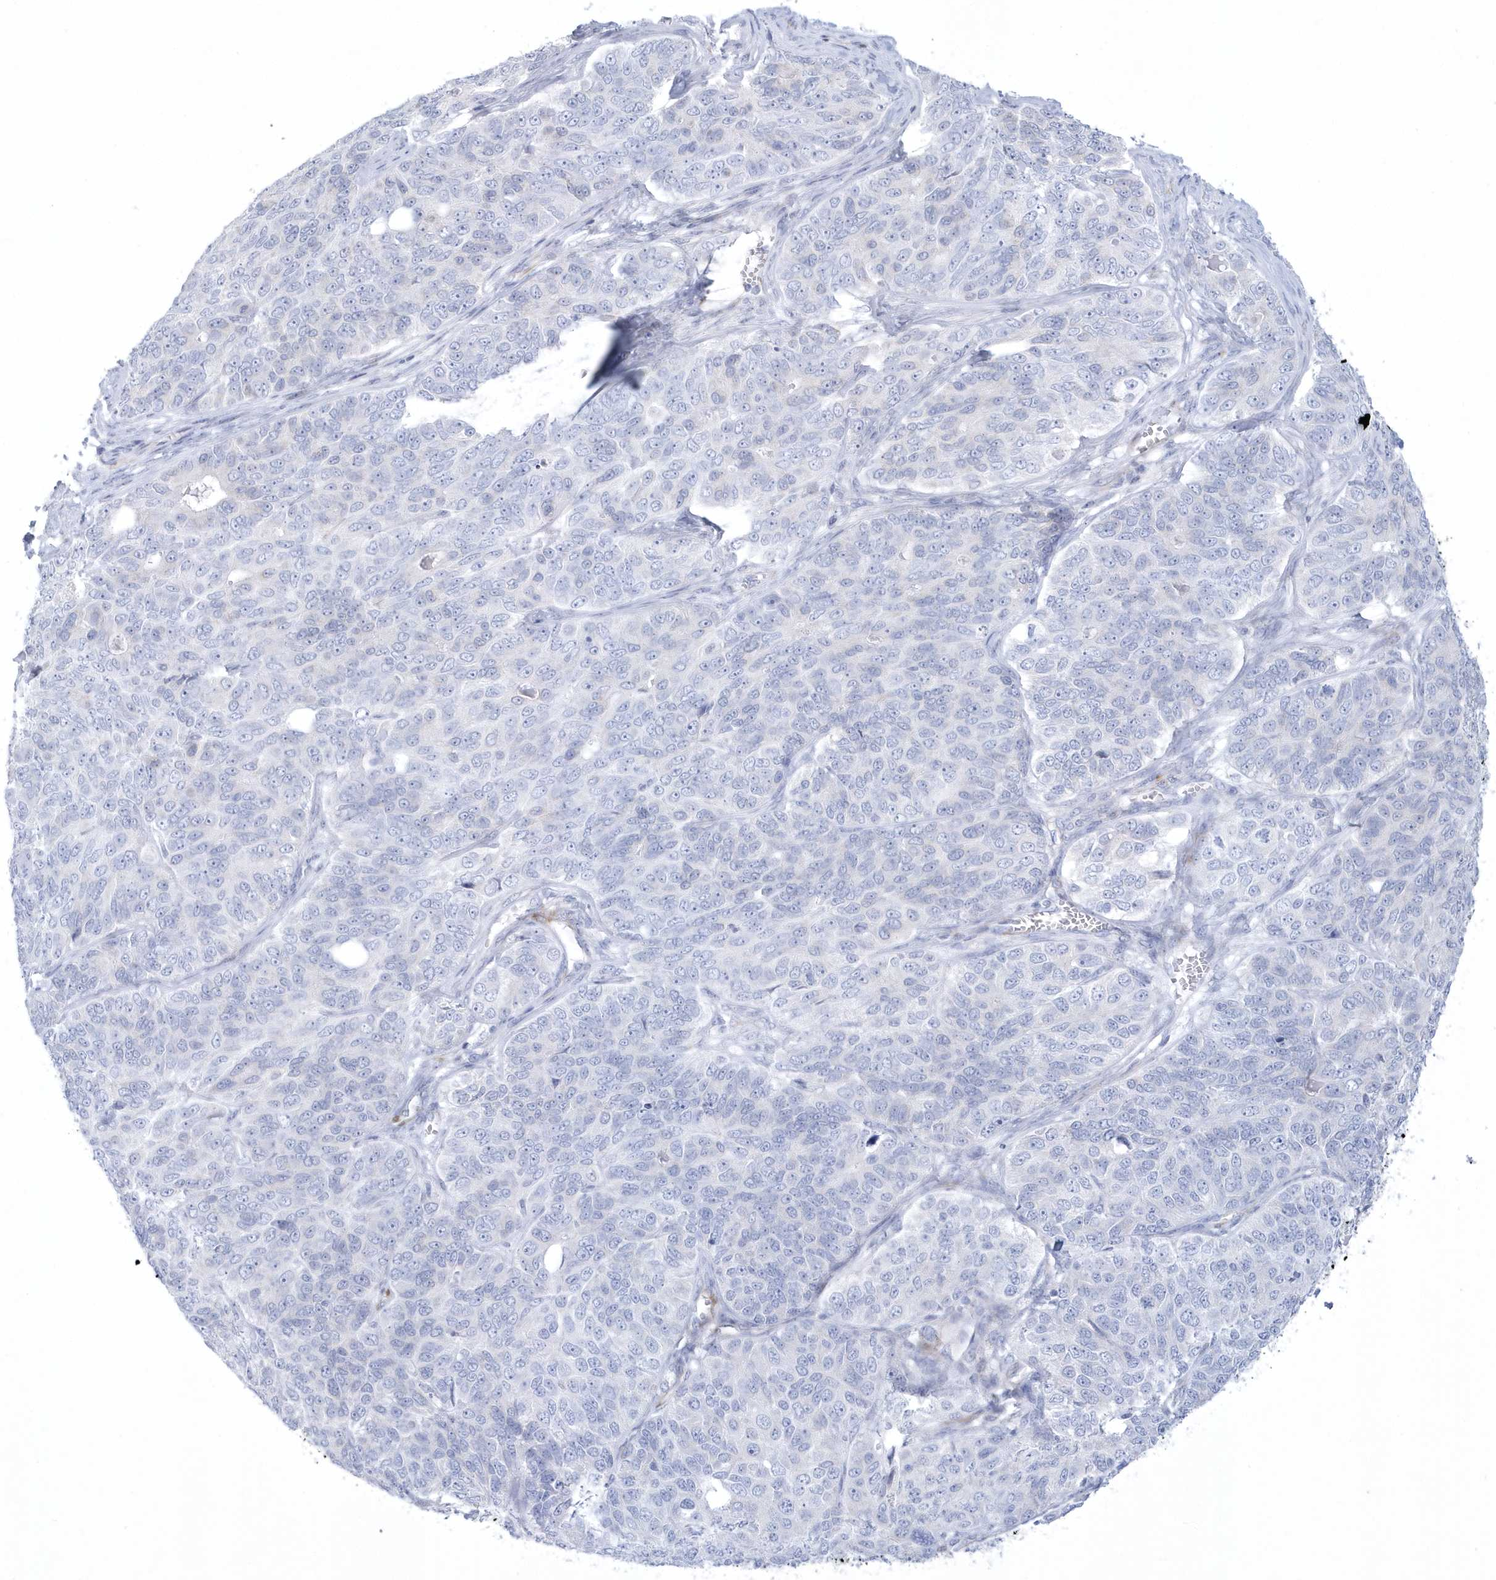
{"staining": {"intensity": "negative", "quantity": "none", "location": "none"}, "tissue": "ovarian cancer", "cell_type": "Tumor cells", "image_type": "cancer", "snomed": [{"axis": "morphology", "description": "Carcinoma, endometroid"}, {"axis": "topography", "description": "Ovary"}], "caption": "Photomicrograph shows no significant protein positivity in tumor cells of ovarian cancer. (Stains: DAB (3,3'-diaminobenzidine) IHC with hematoxylin counter stain, Microscopy: brightfield microscopy at high magnification).", "gene": "WDR27", "patient": {"sex": "female", "age": 51}}